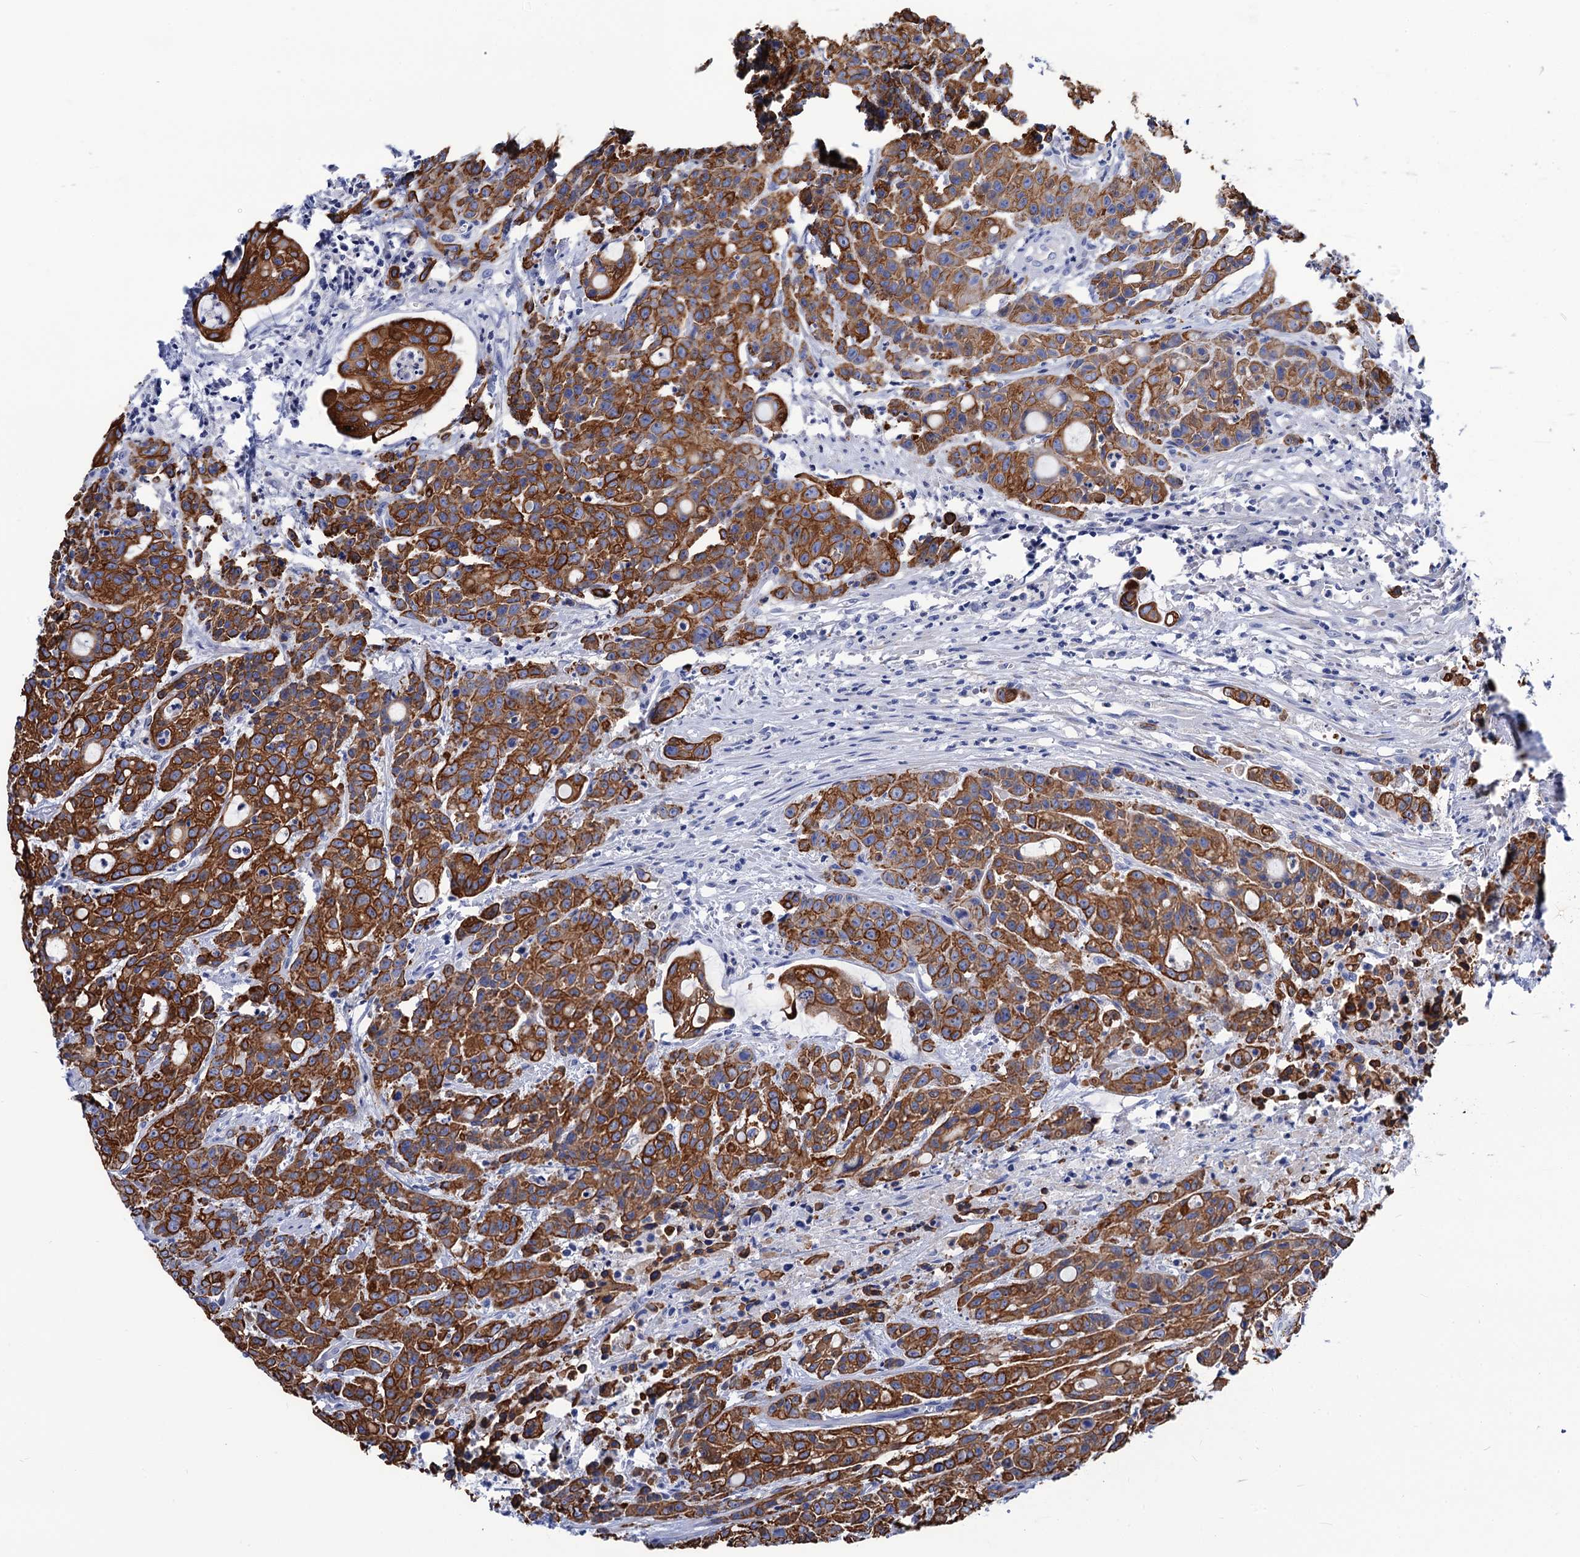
{"staining": {"intensity": "strong", "quantity": ">75%", "location": "cytoplasmic/membranous"}, "tissue": "colorectal cancer", "cell_type": "Tumor cells", "image_type": "cancer", "snomed": [{"axis": "morphology", "description": "Adenocarcinoma, NOS"}, {"axis": "topography", "description": "Colon"}], "caption": "Strong cytoplasmic/membranous positivity for a protein is appreciated in about >75% of tumor cells of adenocarcinoma (colorectal) using immunohistochemistry (IHC).", "gene": "RAB3IP", "patient": {"sex": "male", "age": 62}}